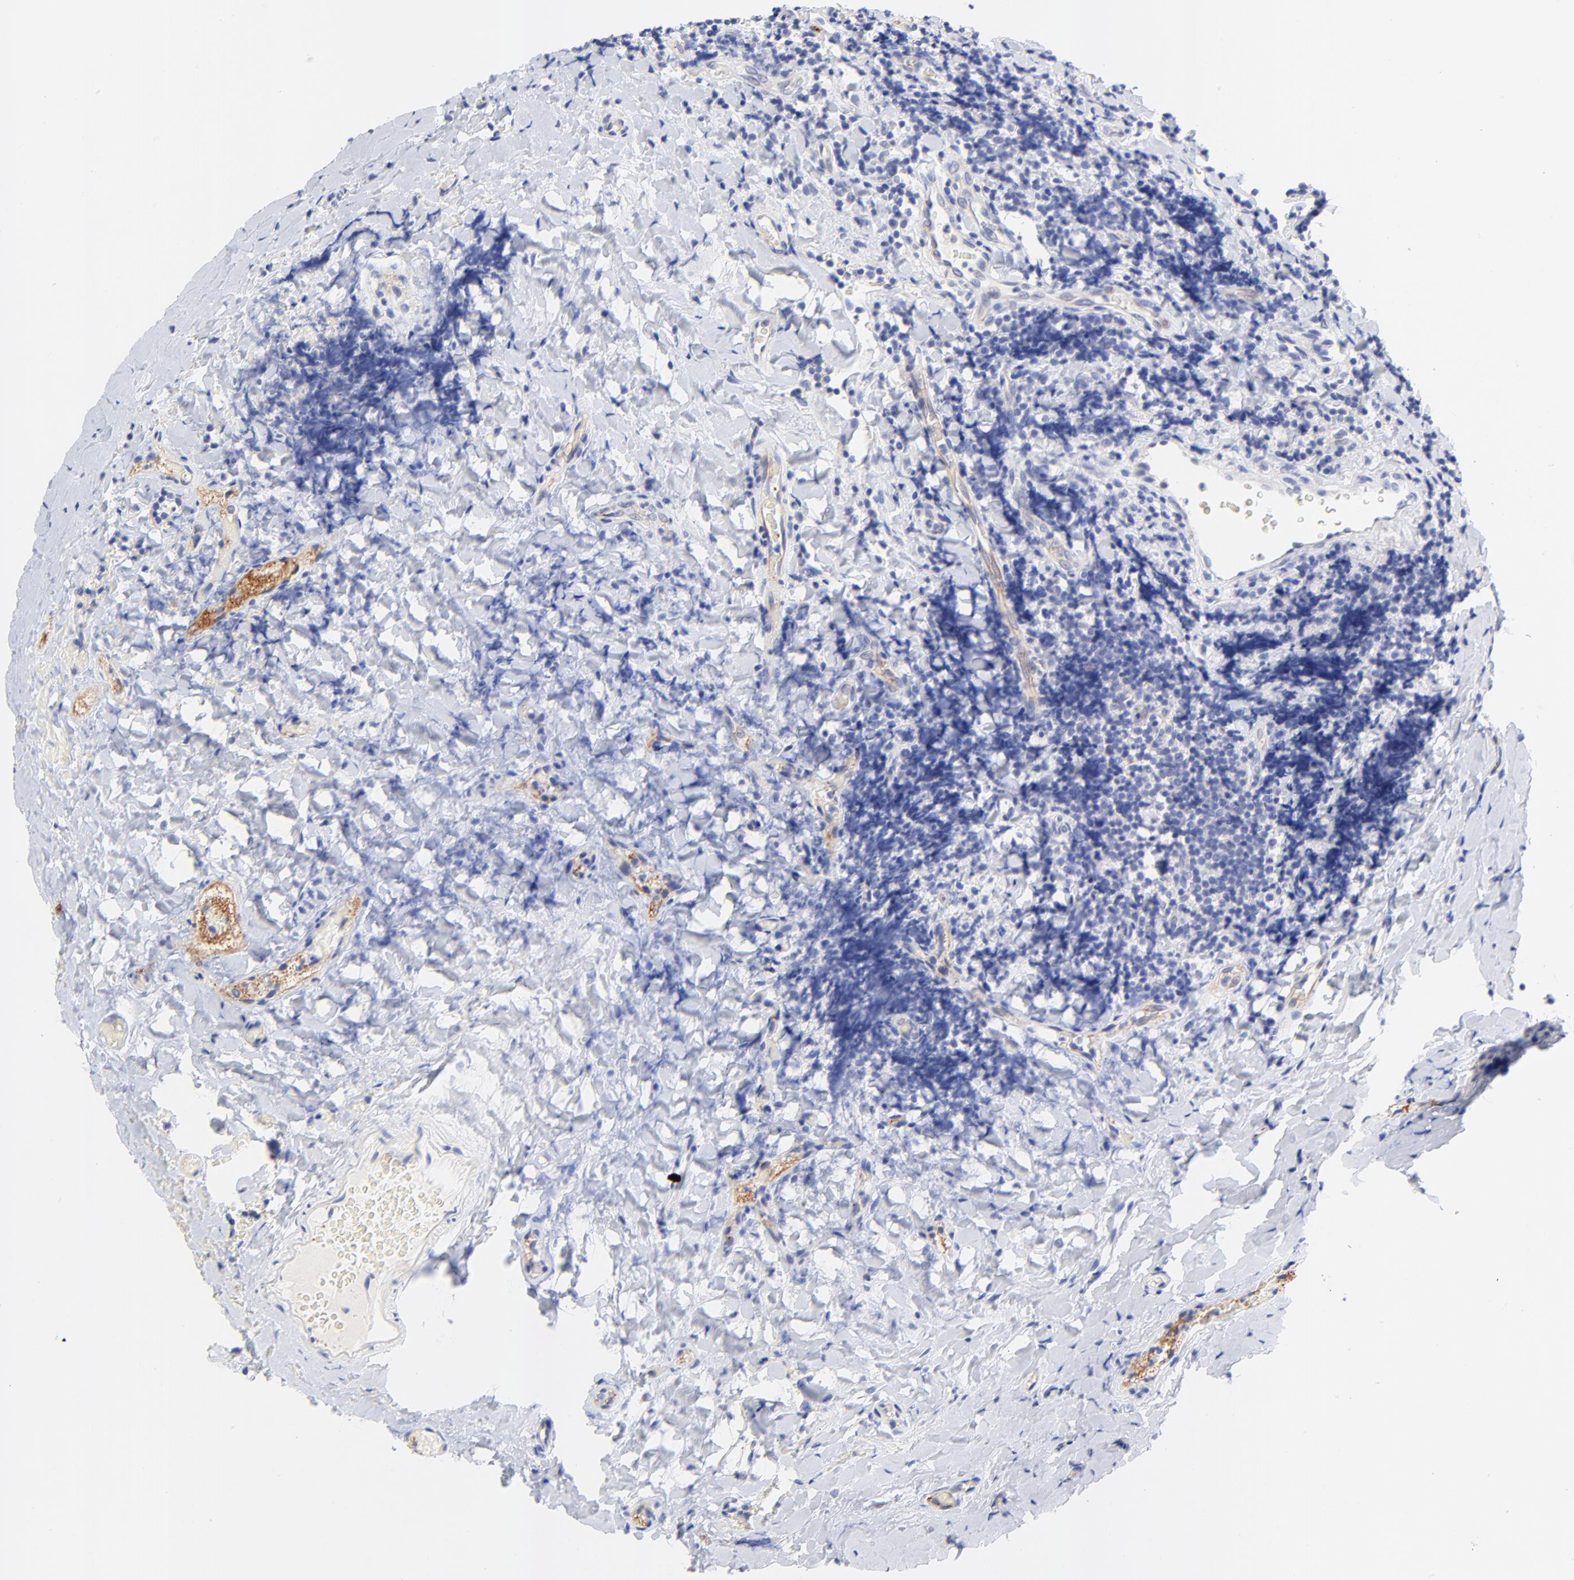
{"staining": {"intensity": "negative", "quantity": "none", "location": "none"}, "tissue": "tonsil", "cell_type": "Germinal center cells", "image_type": "normal", "snomed": [{"axis": "morphology", "description": "Normal tissue, NOS"}, {"axis": "topography", "description": "Tonsil"}], "caption": "This is an immunohistochemistry micrograph of unremarkable tonsil. There is no positivity in germinal center cells.", "gene": "FAM117B", "patient": {"sex": "male", "age": 17}}